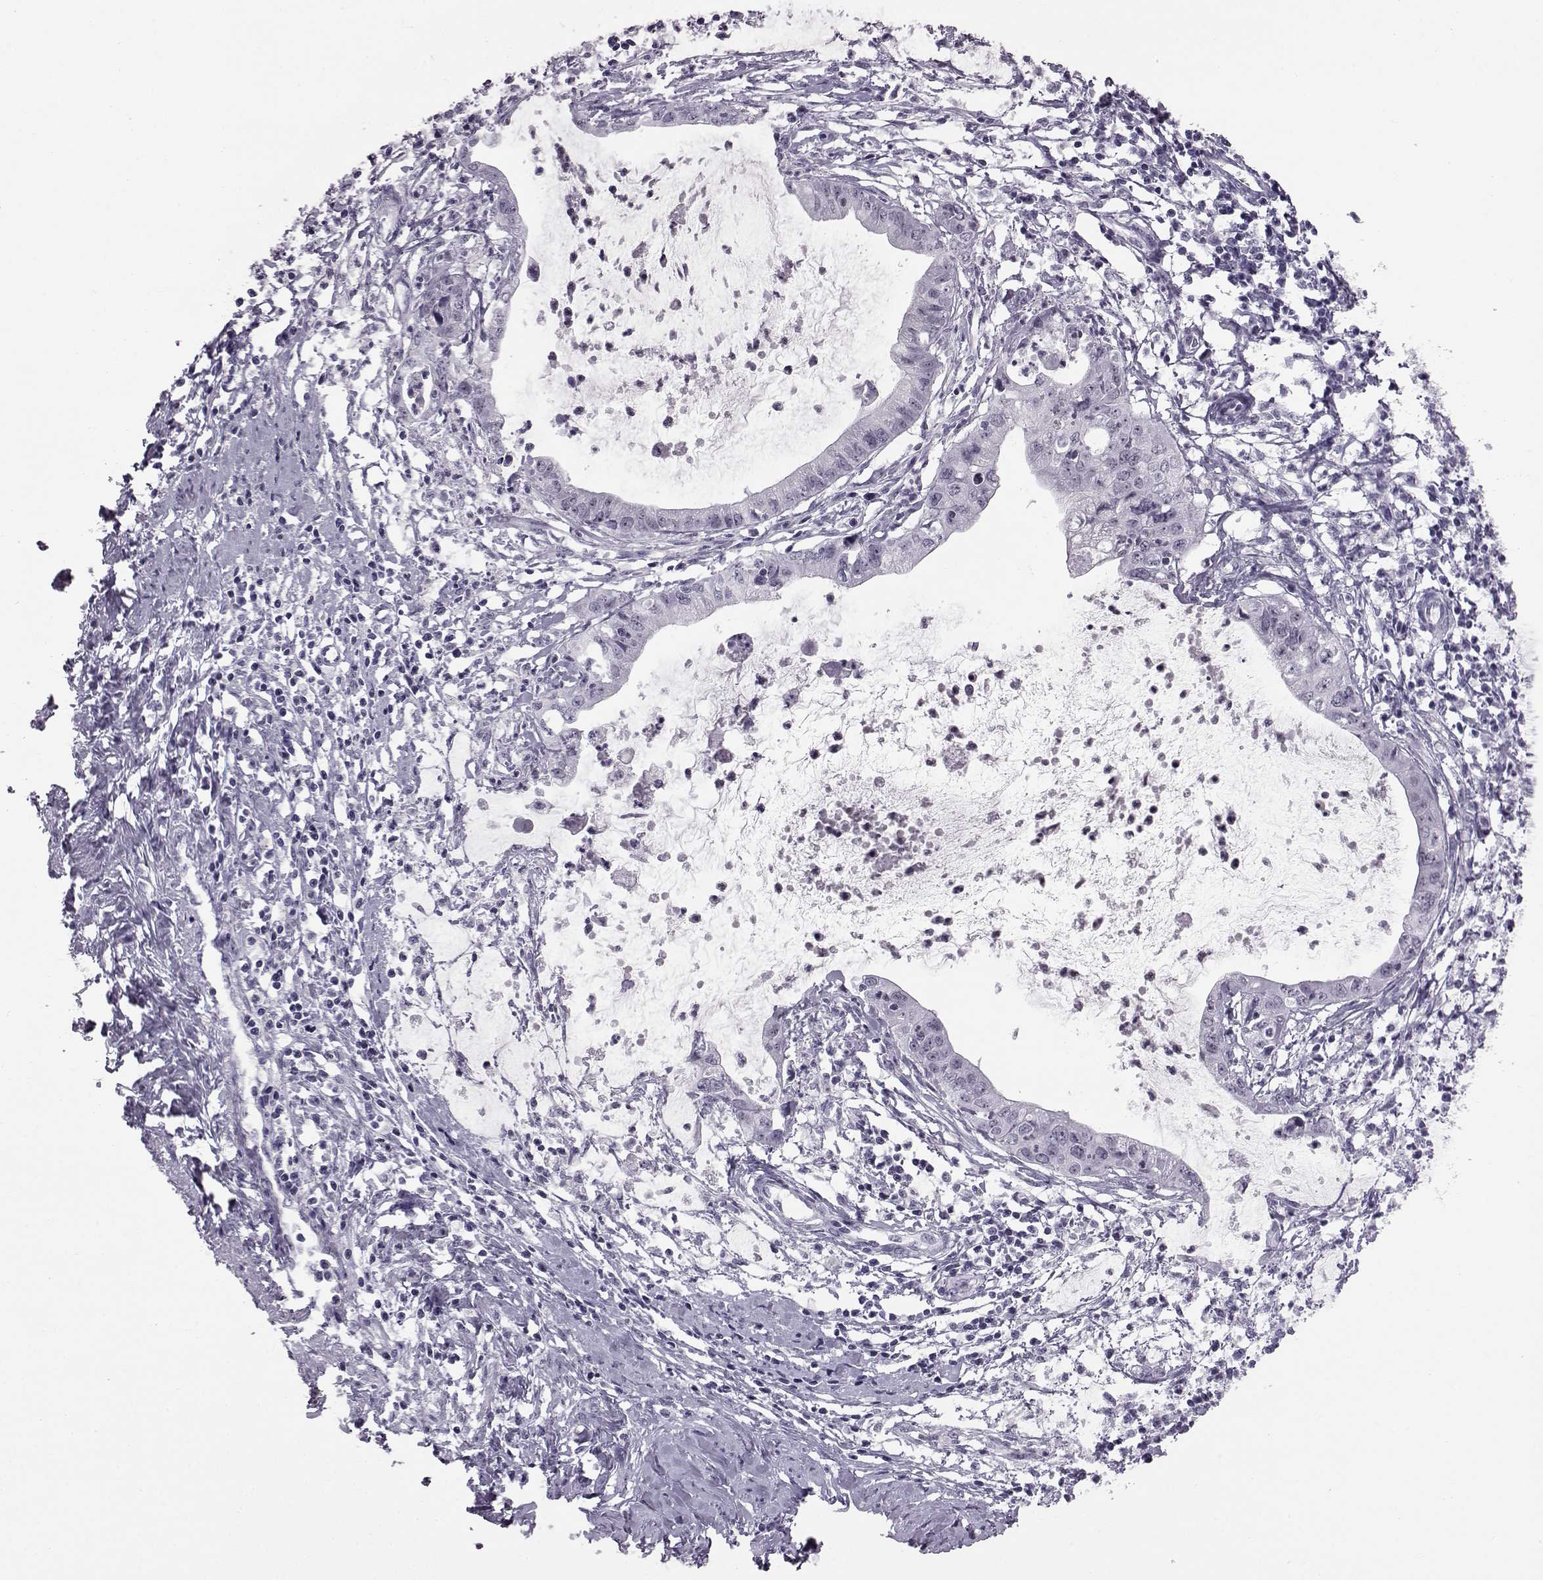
{"staining": {"intensity": "negative", "quantity": "none", "location": "none"}, "tissue": "cervical cancer", "cell_type": "Tumor cells", "image_type": "cancer", "snomed": [{"axis": "morphology", "description": "Normal tissue, NOS"}, {"axis": "morphology", "description": "Adenocarcinoma, NOS"}, {"axis": "topography", "description": "Cervix"}], "caption": "This is an immunohistochemistry (IHC) micrograph of human cervical adenocarcinoma. There is no positivity in tumor cells.", "gene": "ADGRG2", "patient": {"sex": "female", "age": 38}}